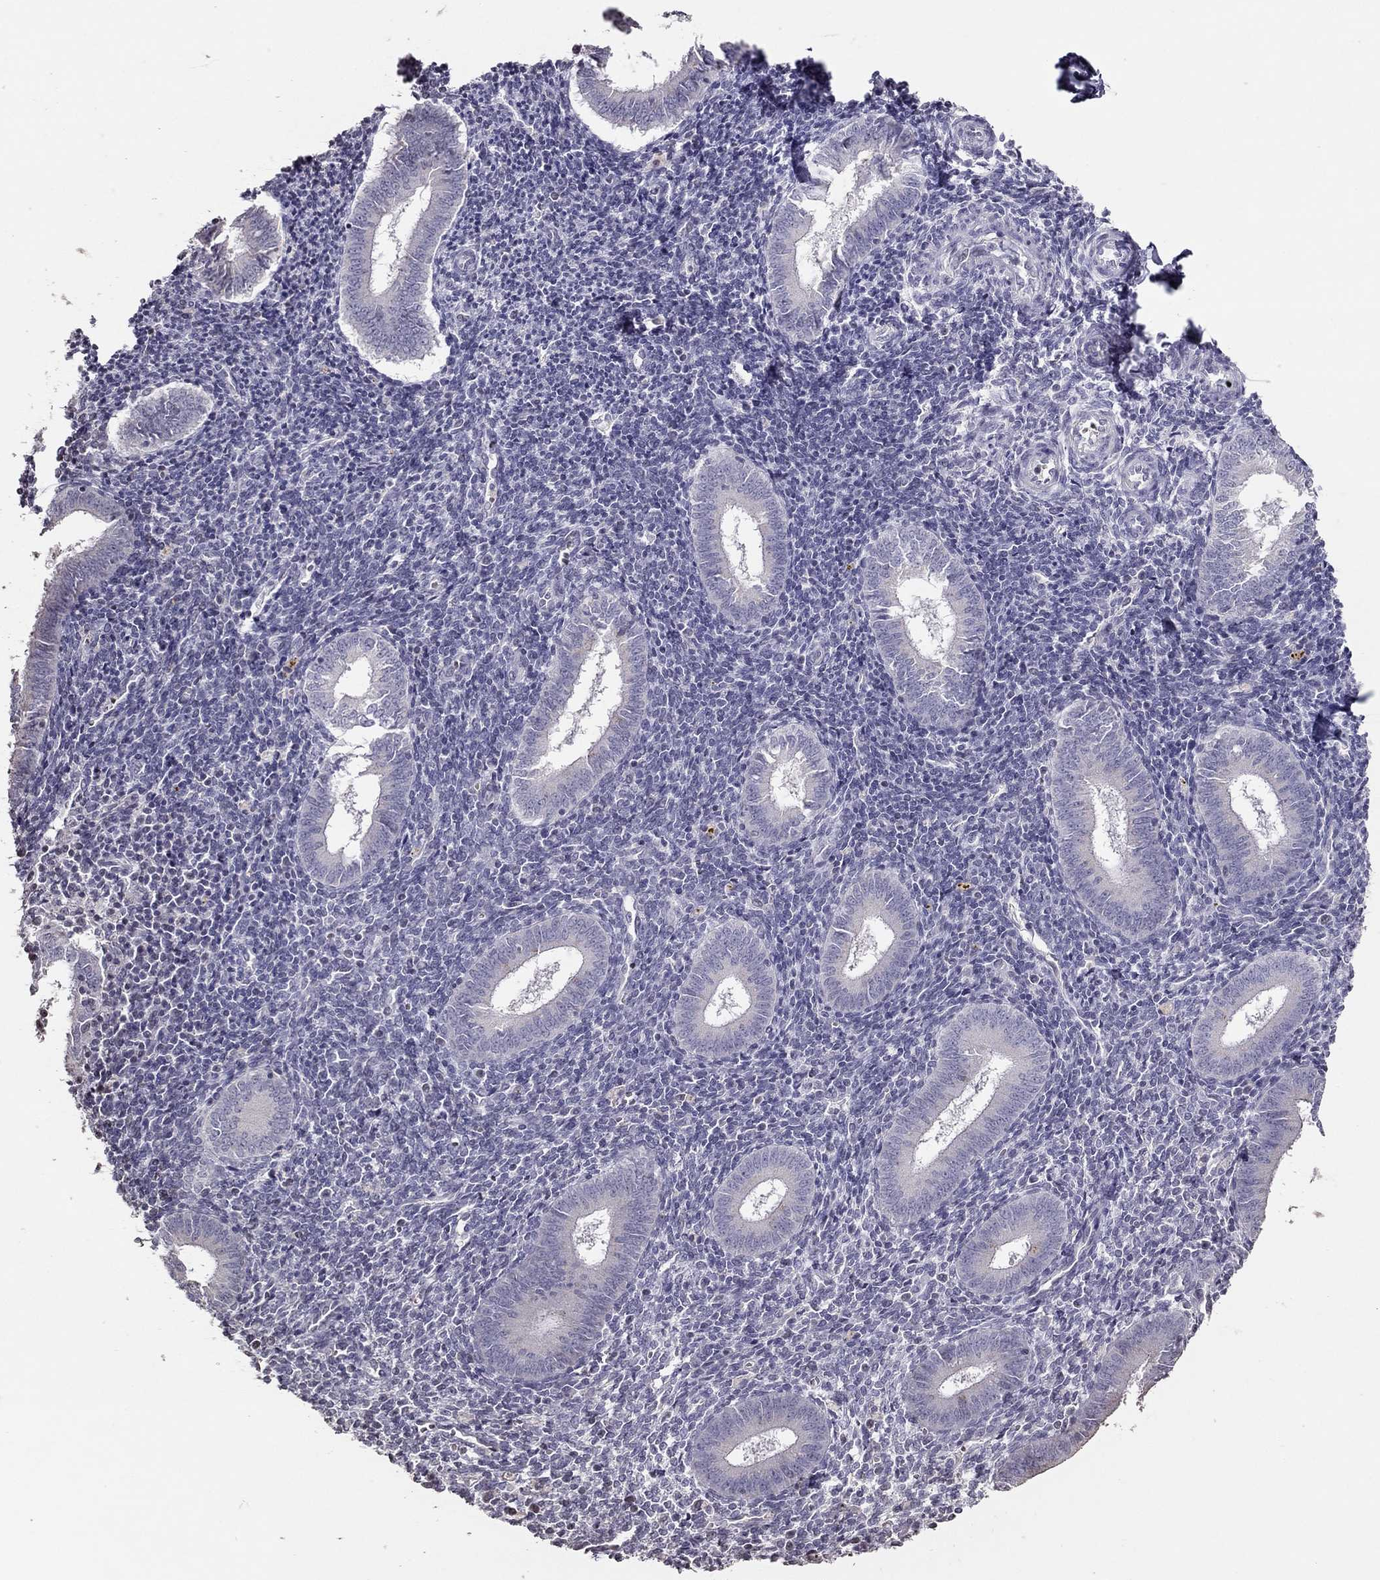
{"staining": {"intensity": "negative", "quantity": "none", "location": "none"}, "tissue": "endometrium", "cell_type": "Cells in endometrial stroma", "image_type": "normal", "snomed": [{"axis": "morphology", "description": "Normal tissue, NOS"}, {"axis": "topography", "description": "Endometrium"}], "caption": "Immunohistochemistry (IHC) image of unremarkable endometrium: endometrium stained with DAB (3,3'-diaminobenzidine) shows no significant protein staining in cells in endometrial stroma.", "gene": "TSHB", "patient": {"sex": "female", "age": 25}}